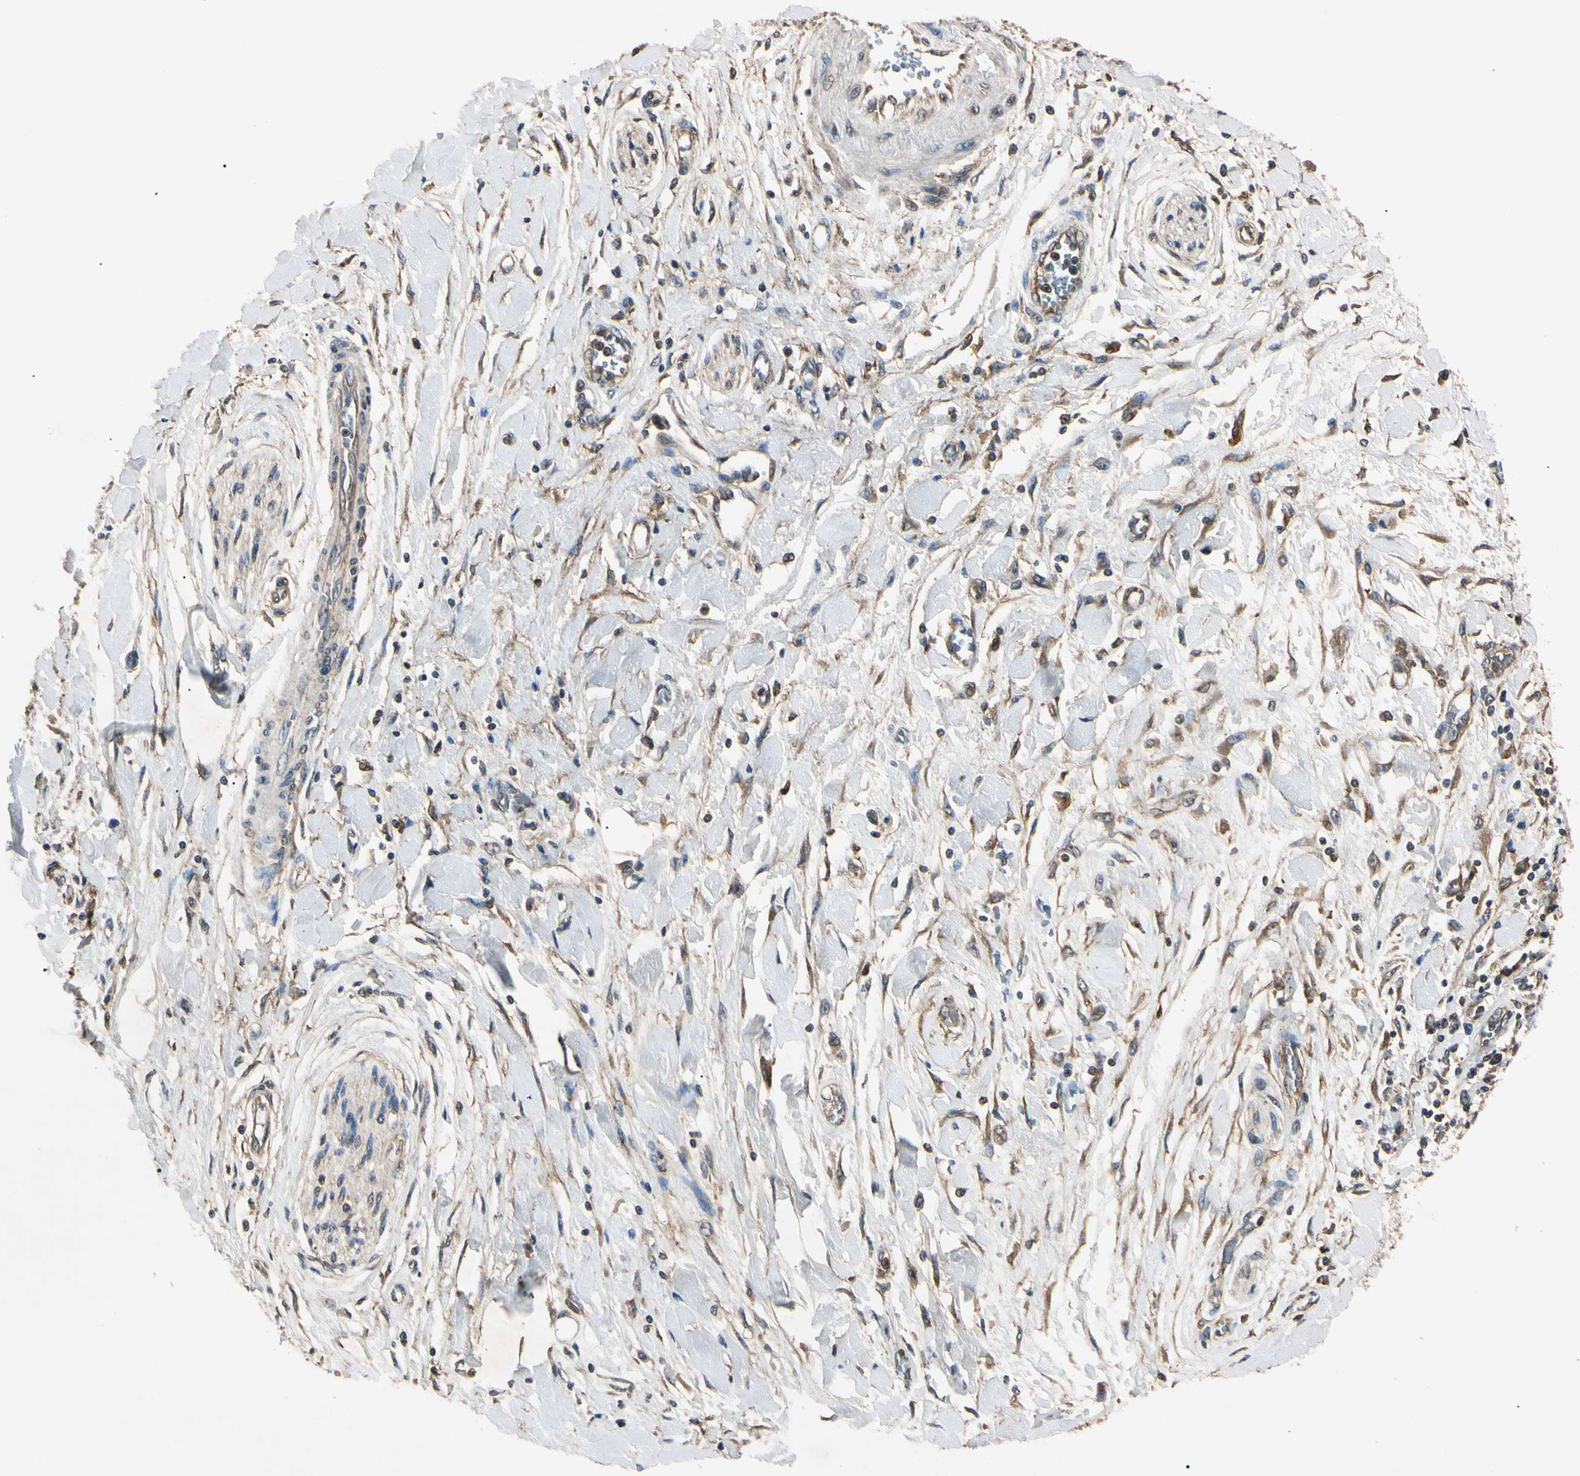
{"staining": {"intensity": "moderate", "quantity": "25%-75%", "location": "cytoplasmic/membranous"}, "tissue": "pancreatic cancer", "cell_type": "Tumor cells", "image_type": "cancer", "snomed": [{"axis": "morphology", "description": "Adenocarcinoma, NOS"}, {"axis": "topography", "description": "Pancreas"}], "caption": "Protein analysis of pancreatic adenocarcinoma tissue displays moderate cytoplasmic/membranous positivity in about 25%-75% of tumor cells.", "gene": "EPN1", "patient": {"sex": "female", "age": 70}}